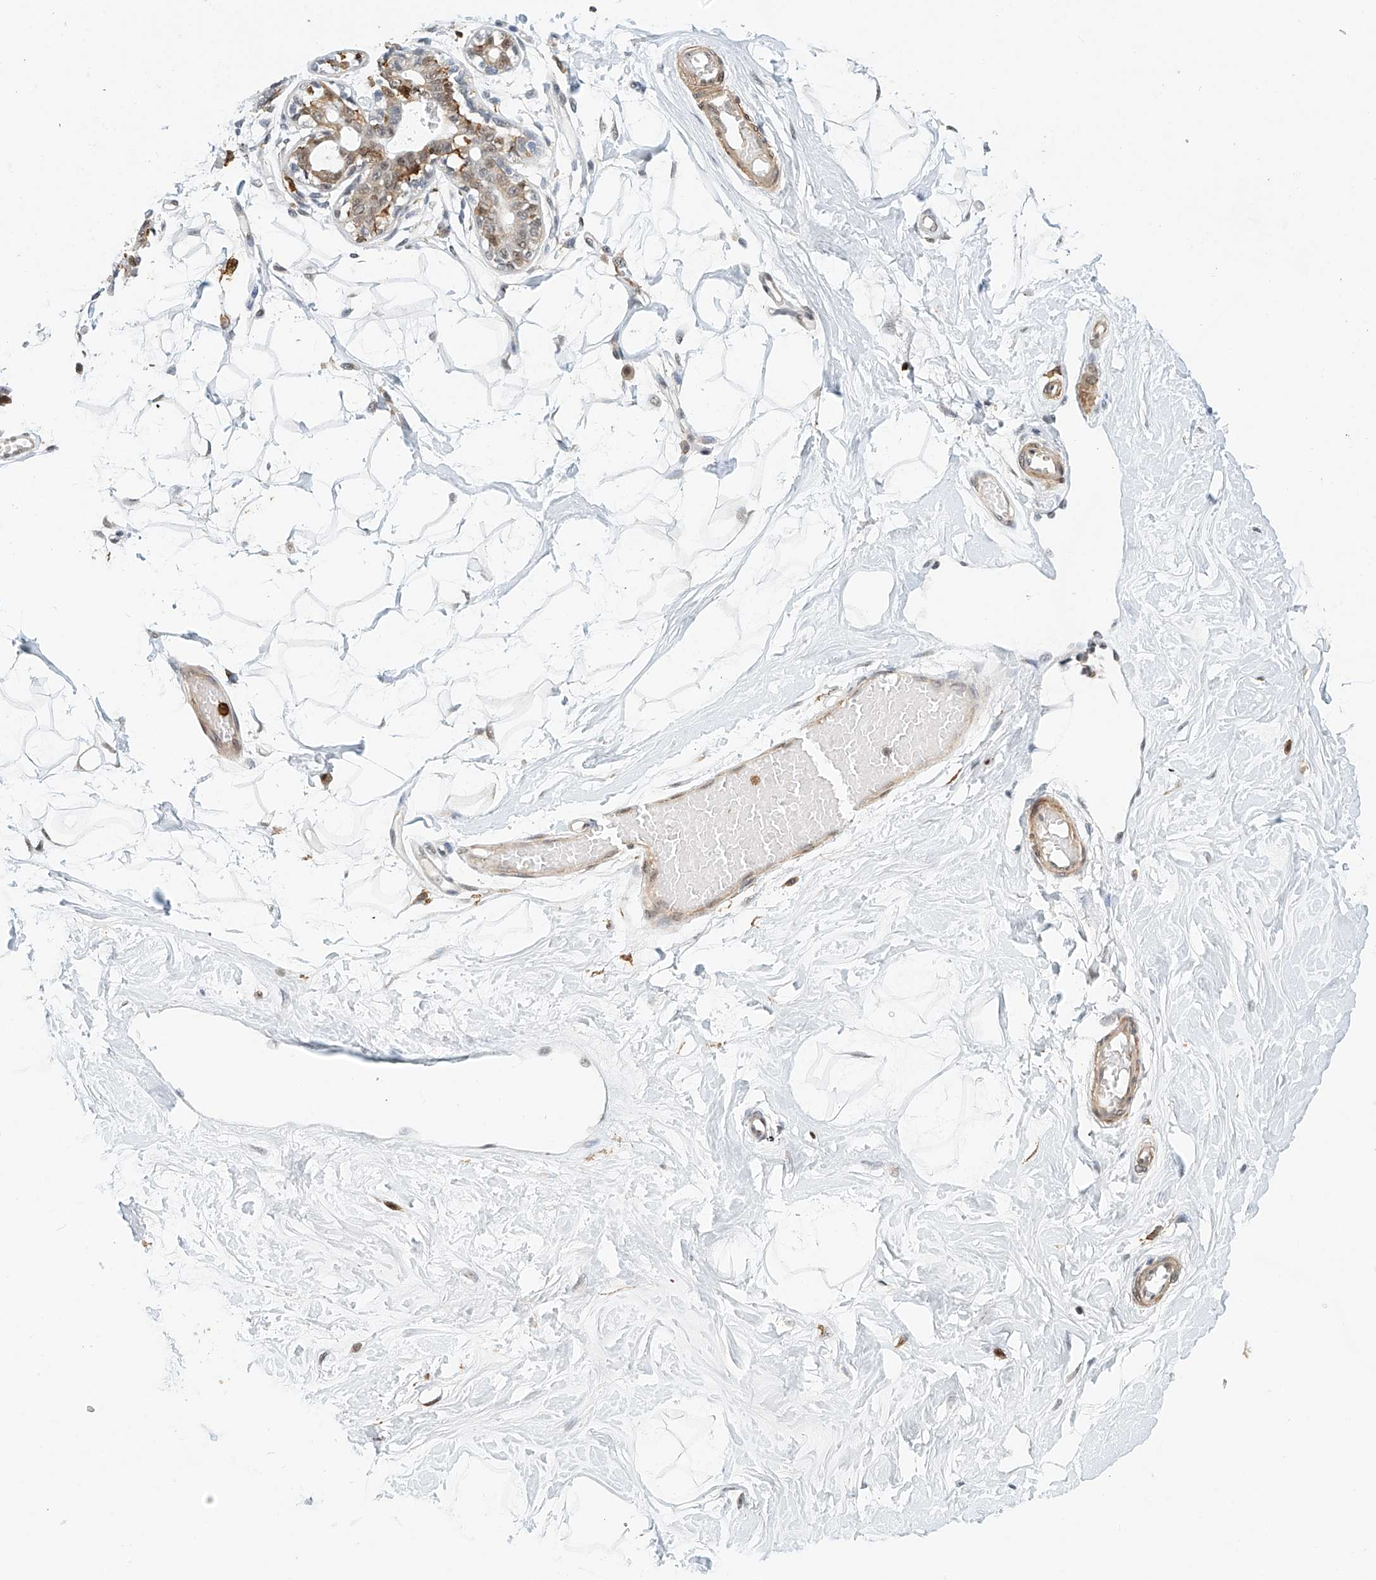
{"staining": {"intensity": "negative", "quantity": "none", "location": "none"}, "tissue": "breast", "cell_type": "Adipocytes", "image_type": "normal", "snomed": [{"axis": "morphology", "description": "Normal tissue, NOS"}, {"axis": "topography", "description": "Breast"}], "caption": "A high-resolution histopathology image shows immunohistochemistry staining of normal breast, which displays no significant positivity in adipocytes.", "gene": "MICAL1", "patient": {"sex": "female", "age": 45}}